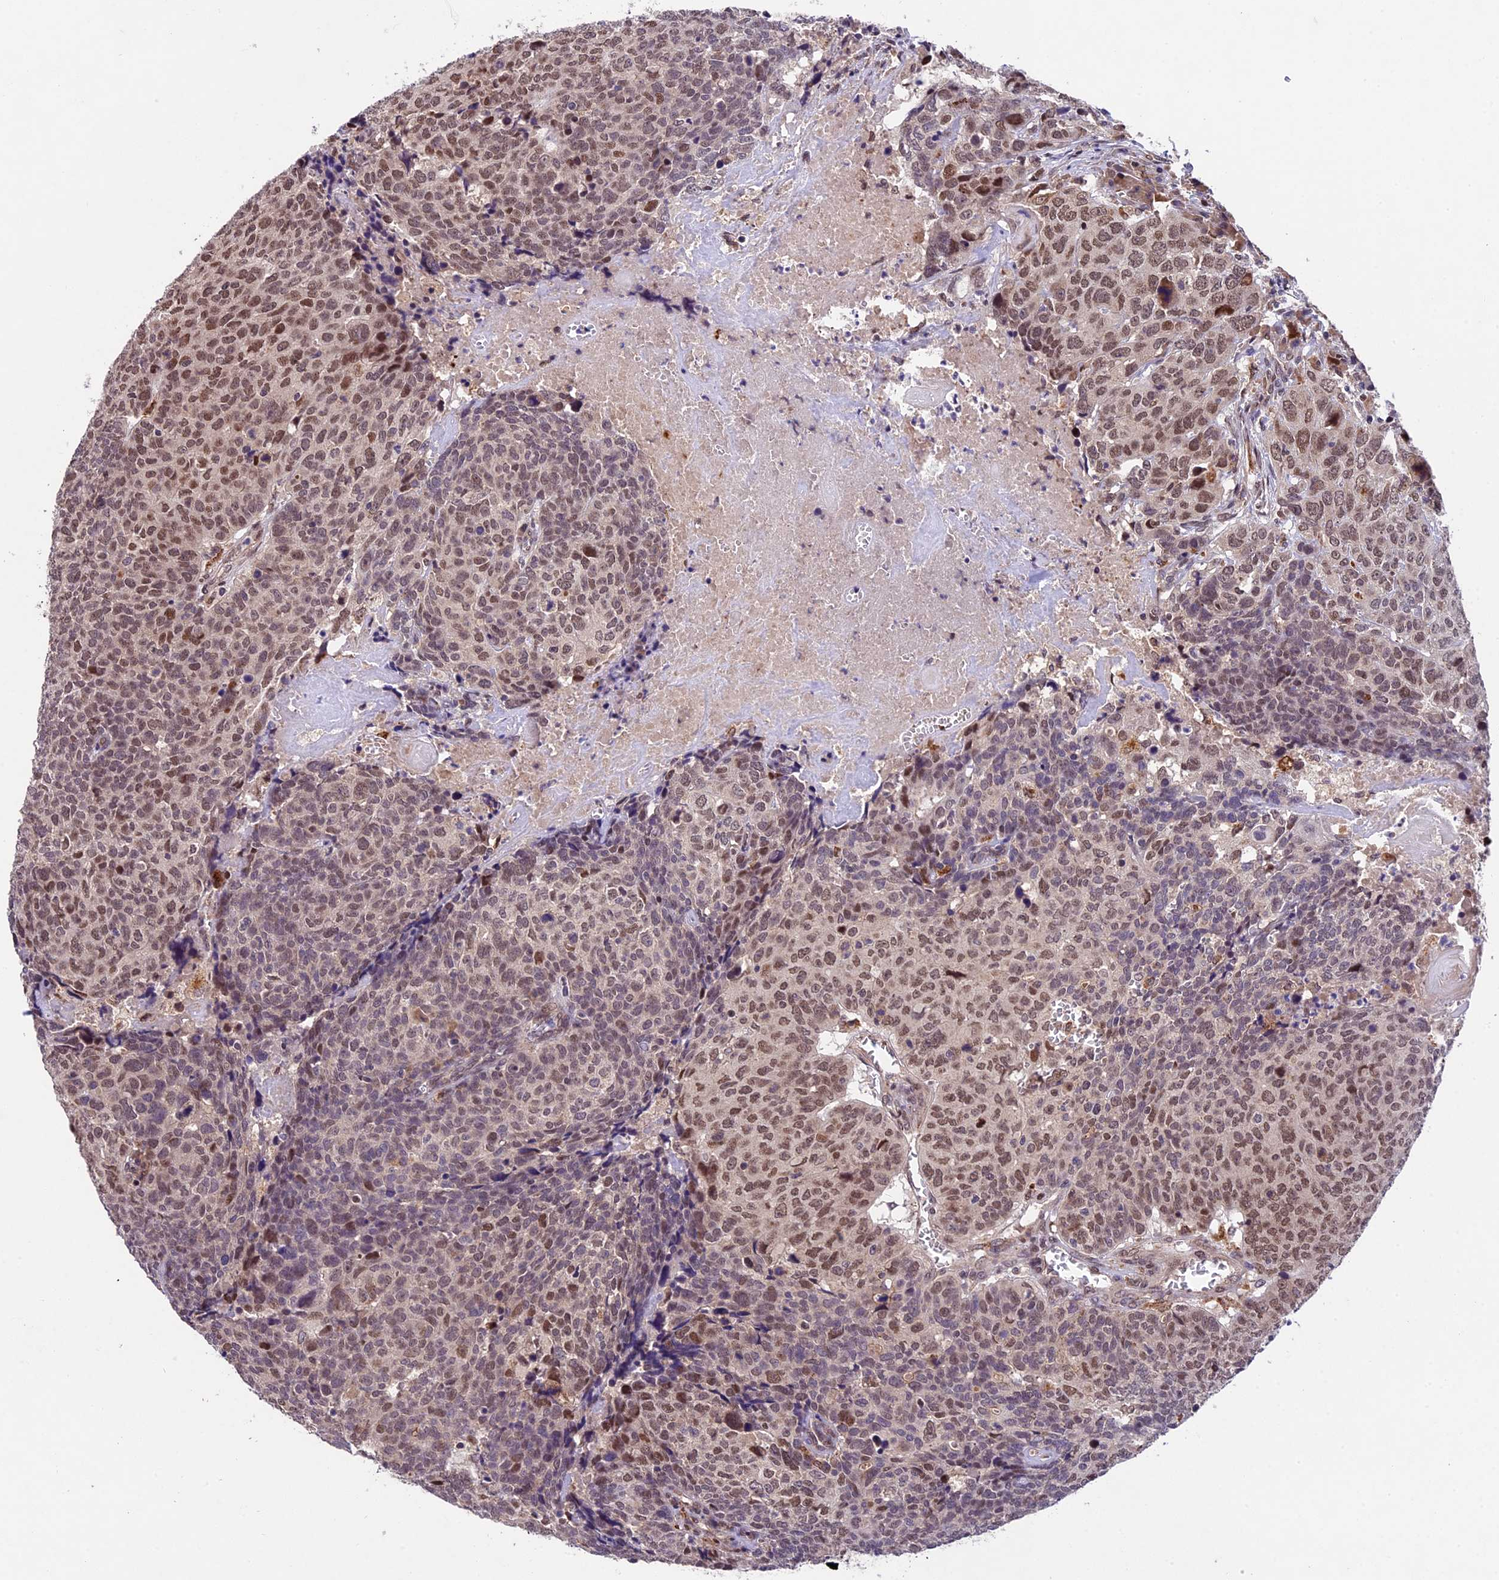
{"staining": {"intensity": "moderate", "quantity": ">75%", "location": "nuclear"}, "tissue": "head and neck cancer", "cell_type": "Tumor cells", "image_type": "cancer", "snomed": [{"axis": "morphology", "description": "Squamous cell carcinoma, NOS"}, {"axis": "topography", "description": "Head-Neck"}], "caption": "Head and neck squamous cell carcinoma tissue shows moderate nuclear positivity in approximately >75% of tumor cells", "gene": "CCSER1", "patient": {"sex": "male", "age": 66}}